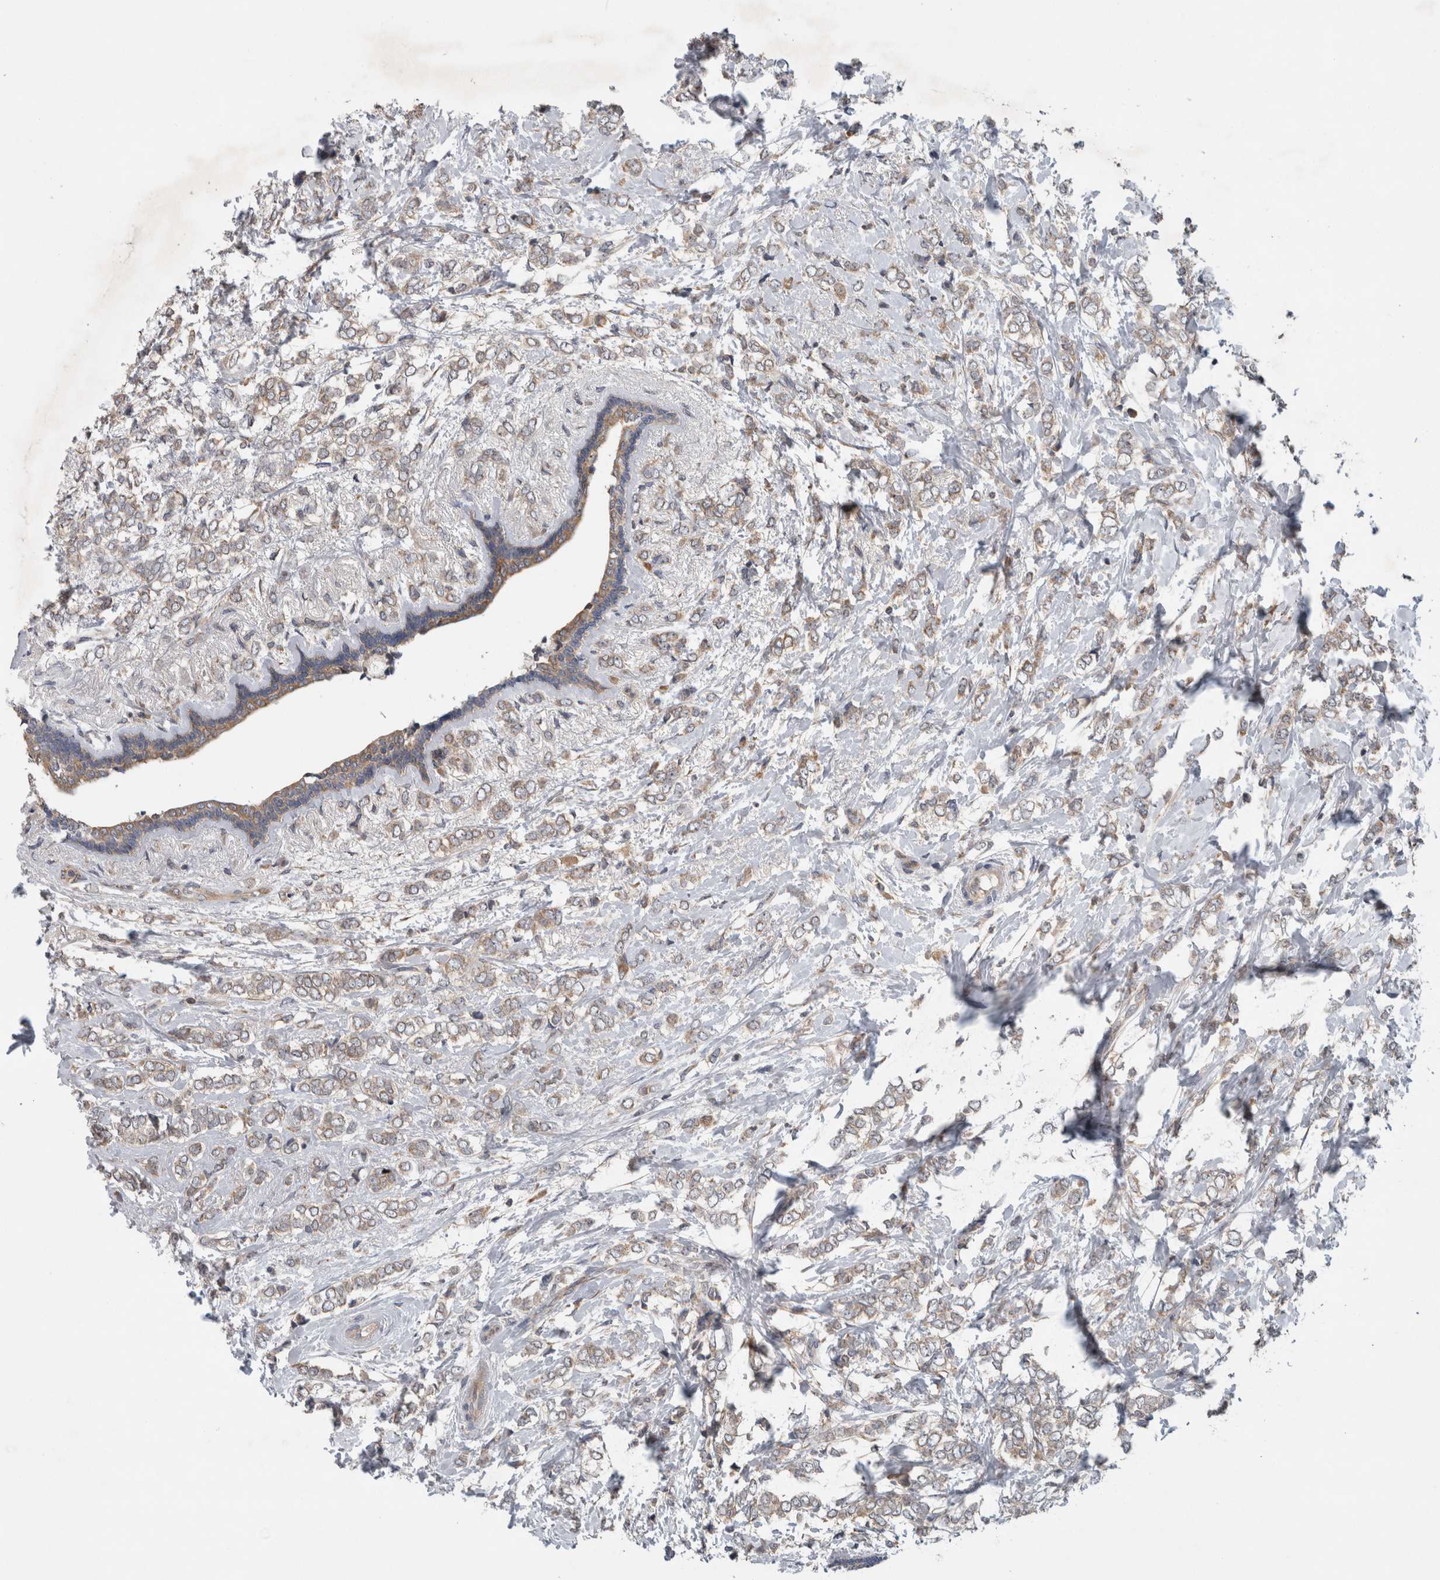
{"staining": {"intensity": "weak", "quantity": "25%-75%", "location": "cytoplasmic/membranous"}, "tissue": "breast cancer", "cell_type": "Tumor cells", "image_type": "cancer", "snomed": [{"axis": "morphology", "description": "Normal tissue, NOS"}, {"axis": "morphology", "description": "Lobular carcinoma"}, {"axis": "topography", "description": "Breast"}], "caption": "Immunohistochemistry micrograph of breast cancer stained for a protein (brown), which demonstrates low levels of weak cytoplasmic/membranous expression in about 25%-75% of tumor cells.", "gene": "PDCD2", "patient": {"sex": "female", "age": 47}}